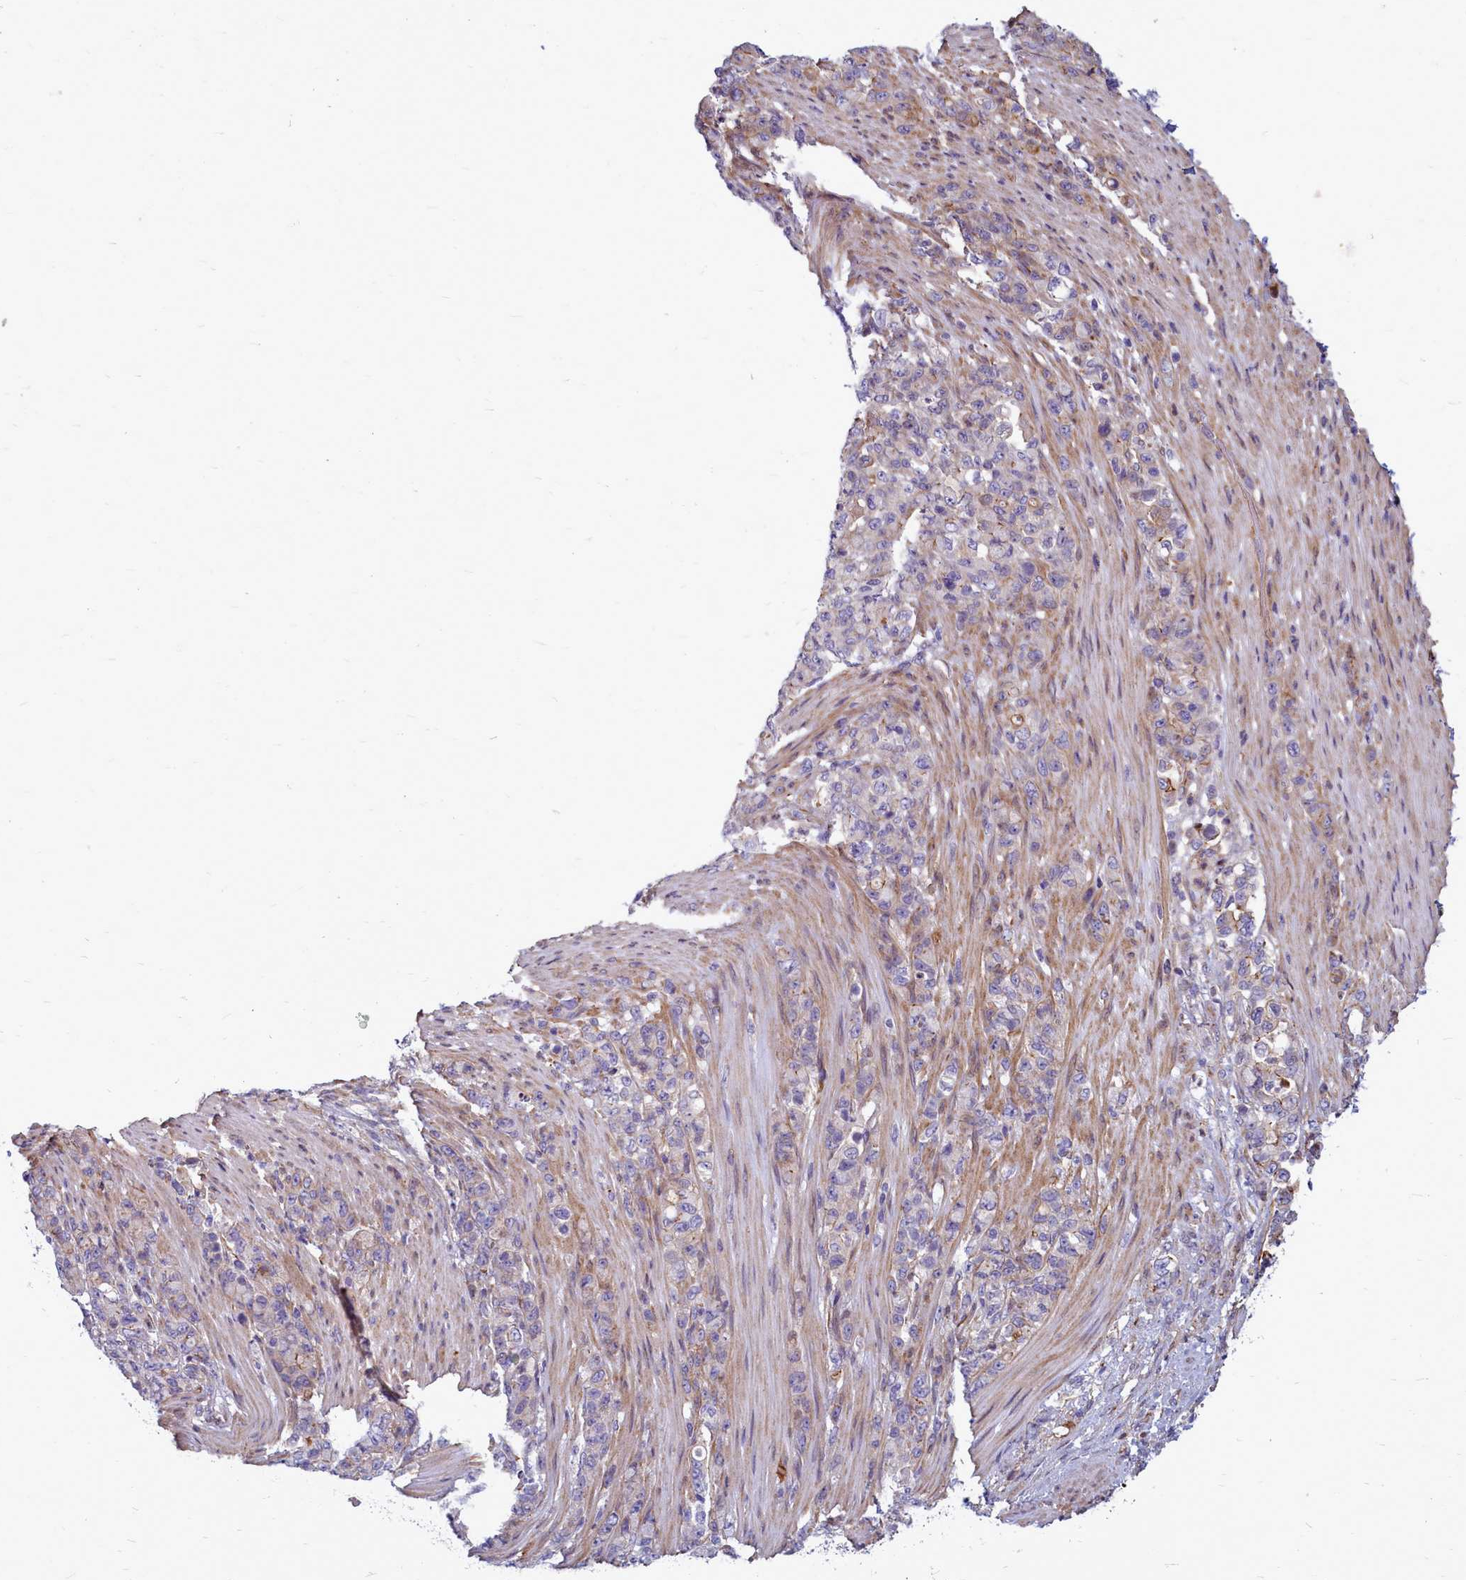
{"staining": {"intensity": "negative", "quantity": "none", "location": "none"}, "tissue": "stomach cancer", "cell_type": "Tumor cells", "image_type": "cancer", "snomed": [{"axis": "morphology", "description": "Normal tissue, NOS"}, {"axis": "morphology", "description": "Adenocarcinoma, NOS"}, {"axis": "topography", "description": "Stomach"}], "caption": "This is an IHC micrograph of human stomach cancer. There is no expression in tumor cells.", "gene": "TTC5", "patient": {"sex": "female", "age": 79}}